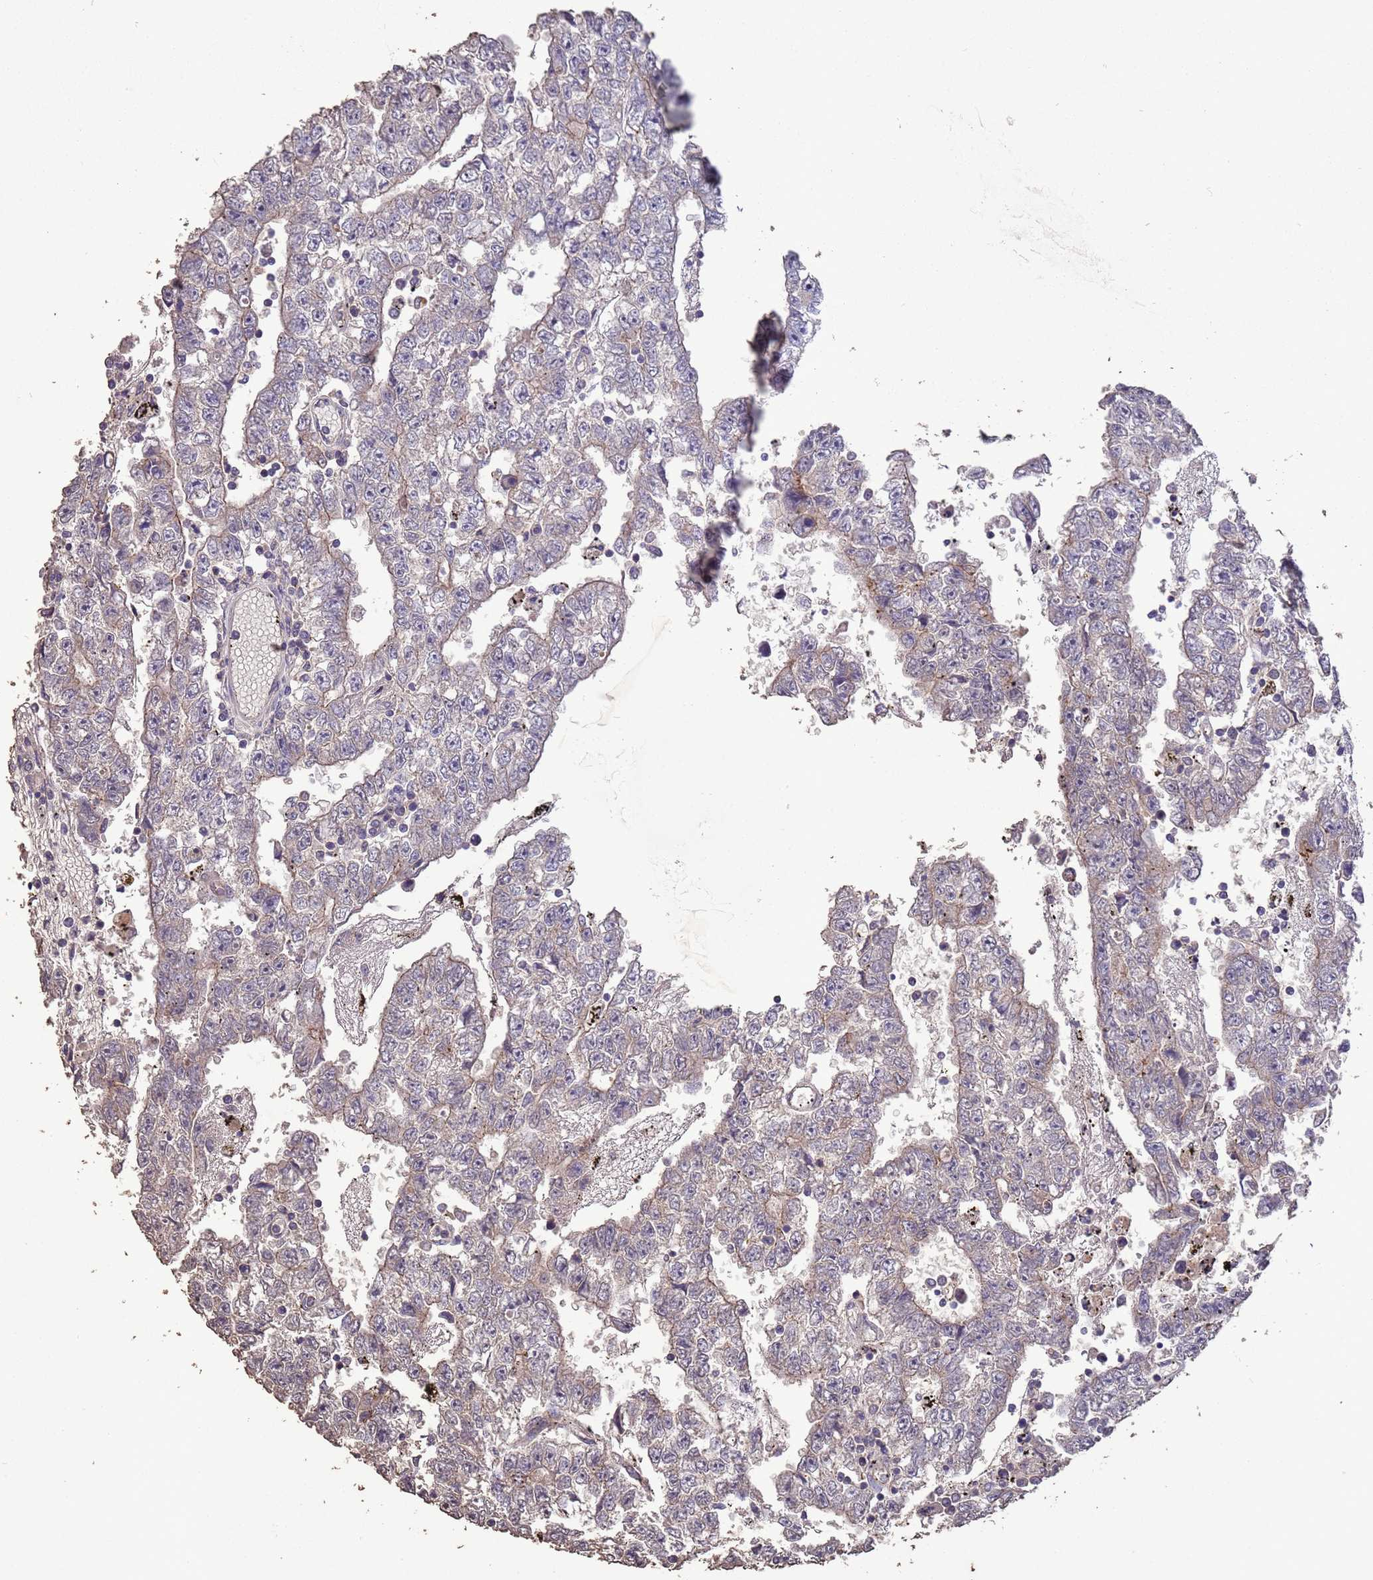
{"staining": {"intensity": "weak", "quantity": "<25%", "location": "cytoplasmic/membranous"}, "tissue": "testis cancer", "cell_type": "Tumor cells", "image_type": "cancer", "snomed": [{"axis": "morphology", "description": "Carcinoma, Embryonal, NOS"}, {"axis": "topography", "description": "Testis"}], "caption": "An immunohistochemistry photomicrograph of testis cancer is shown. There is no staining in tumor cells of testis cancer.", "gene": "SLC9B2", "patient": {"sex": "male", "age": 25}}